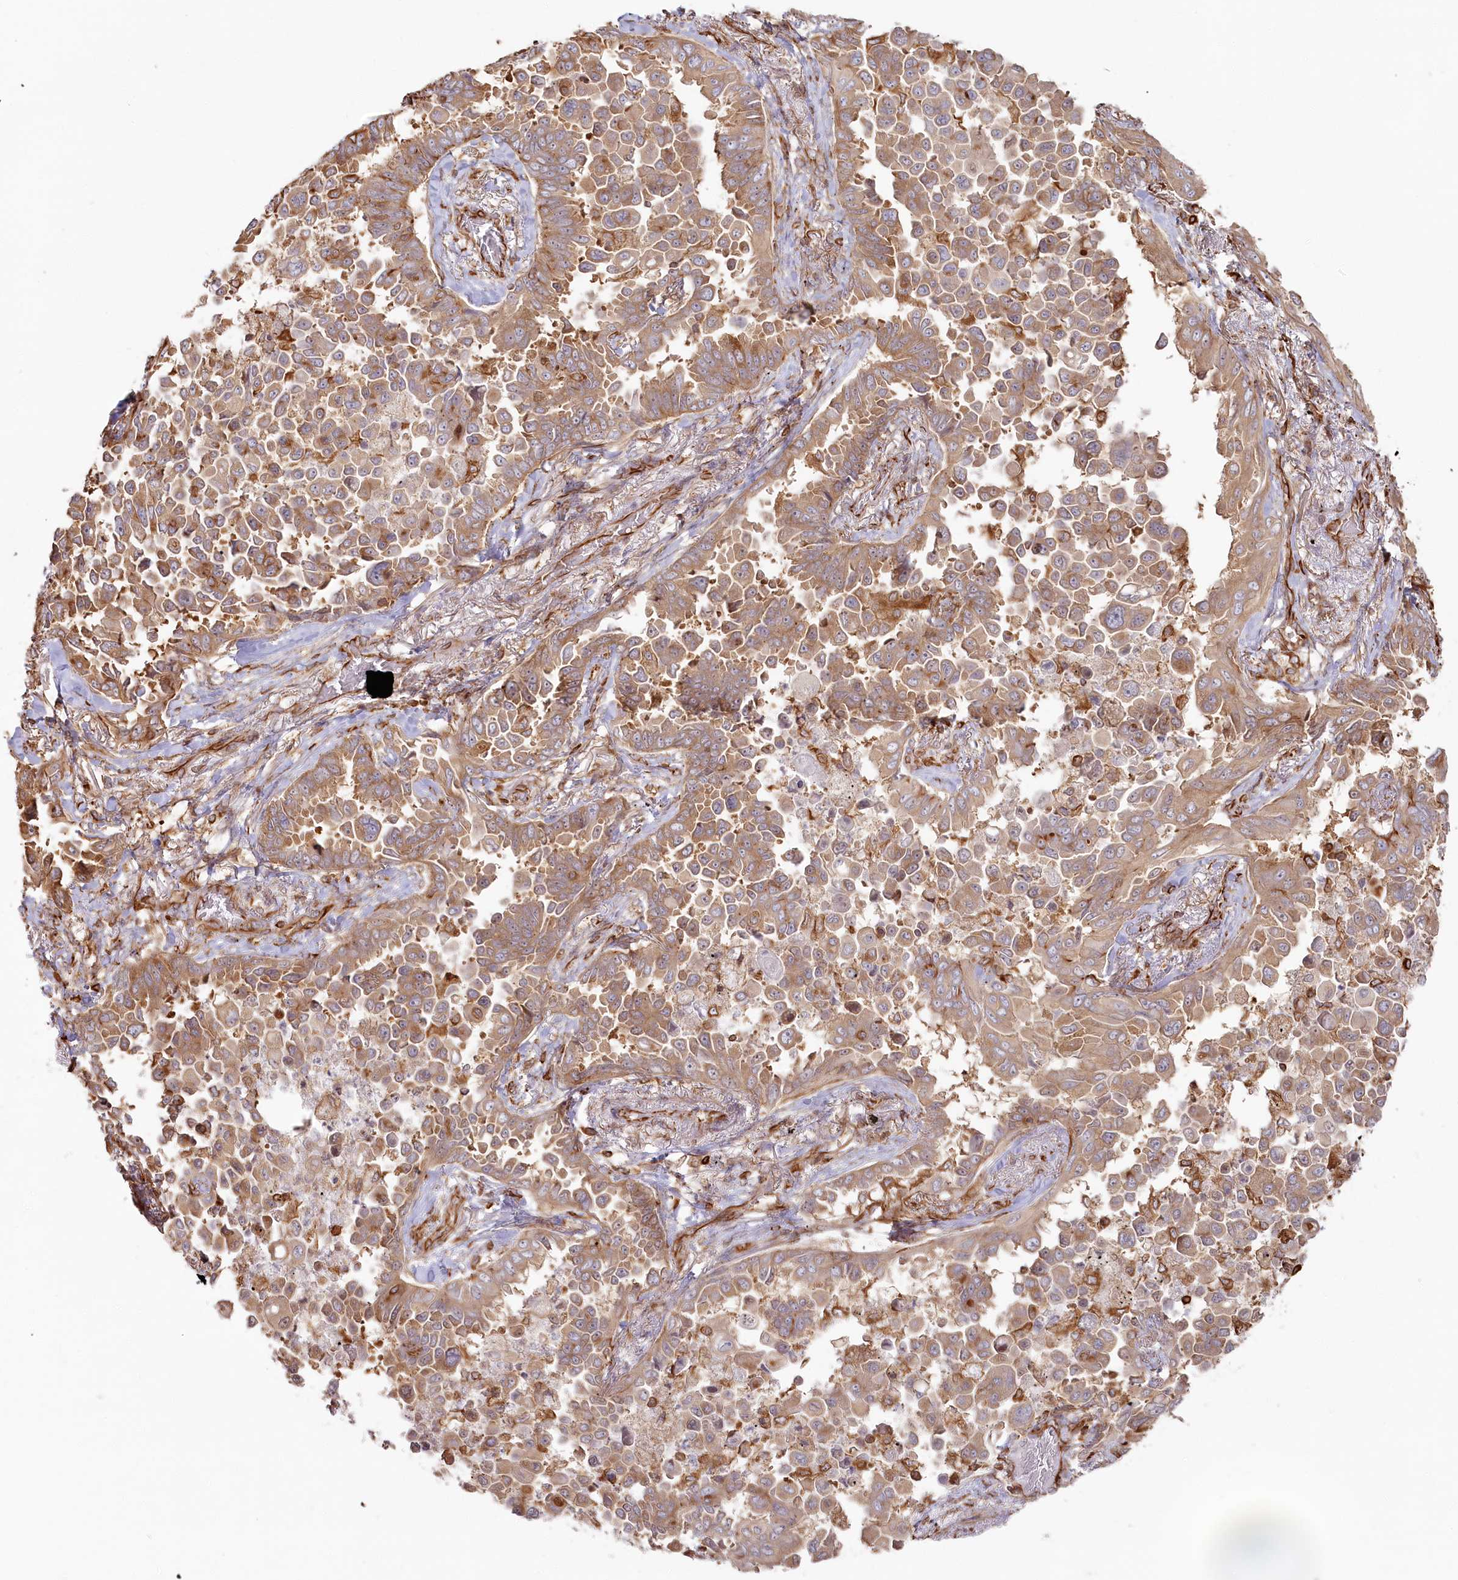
{"staining": {"intensity": "moderate", "quantity": ">75%", "location": "cytoplasmic/membranous"}, "tissue": "lung cancer", "cell_type": "Tumor cells", "image_type": "cancer", "snomed": [{"axis": "morphology", "description": "Adenocarcinoma, NOS"}, {"axis": "topography", "description": "Lung"}], "caption": "Lung cancer stained with IHC exhibits moderate cytoplasmic/membranous positivity in approximately >75% of tumor cells.", "gene": "TTC1", "patient": {"sex": "female", "age": 67}}